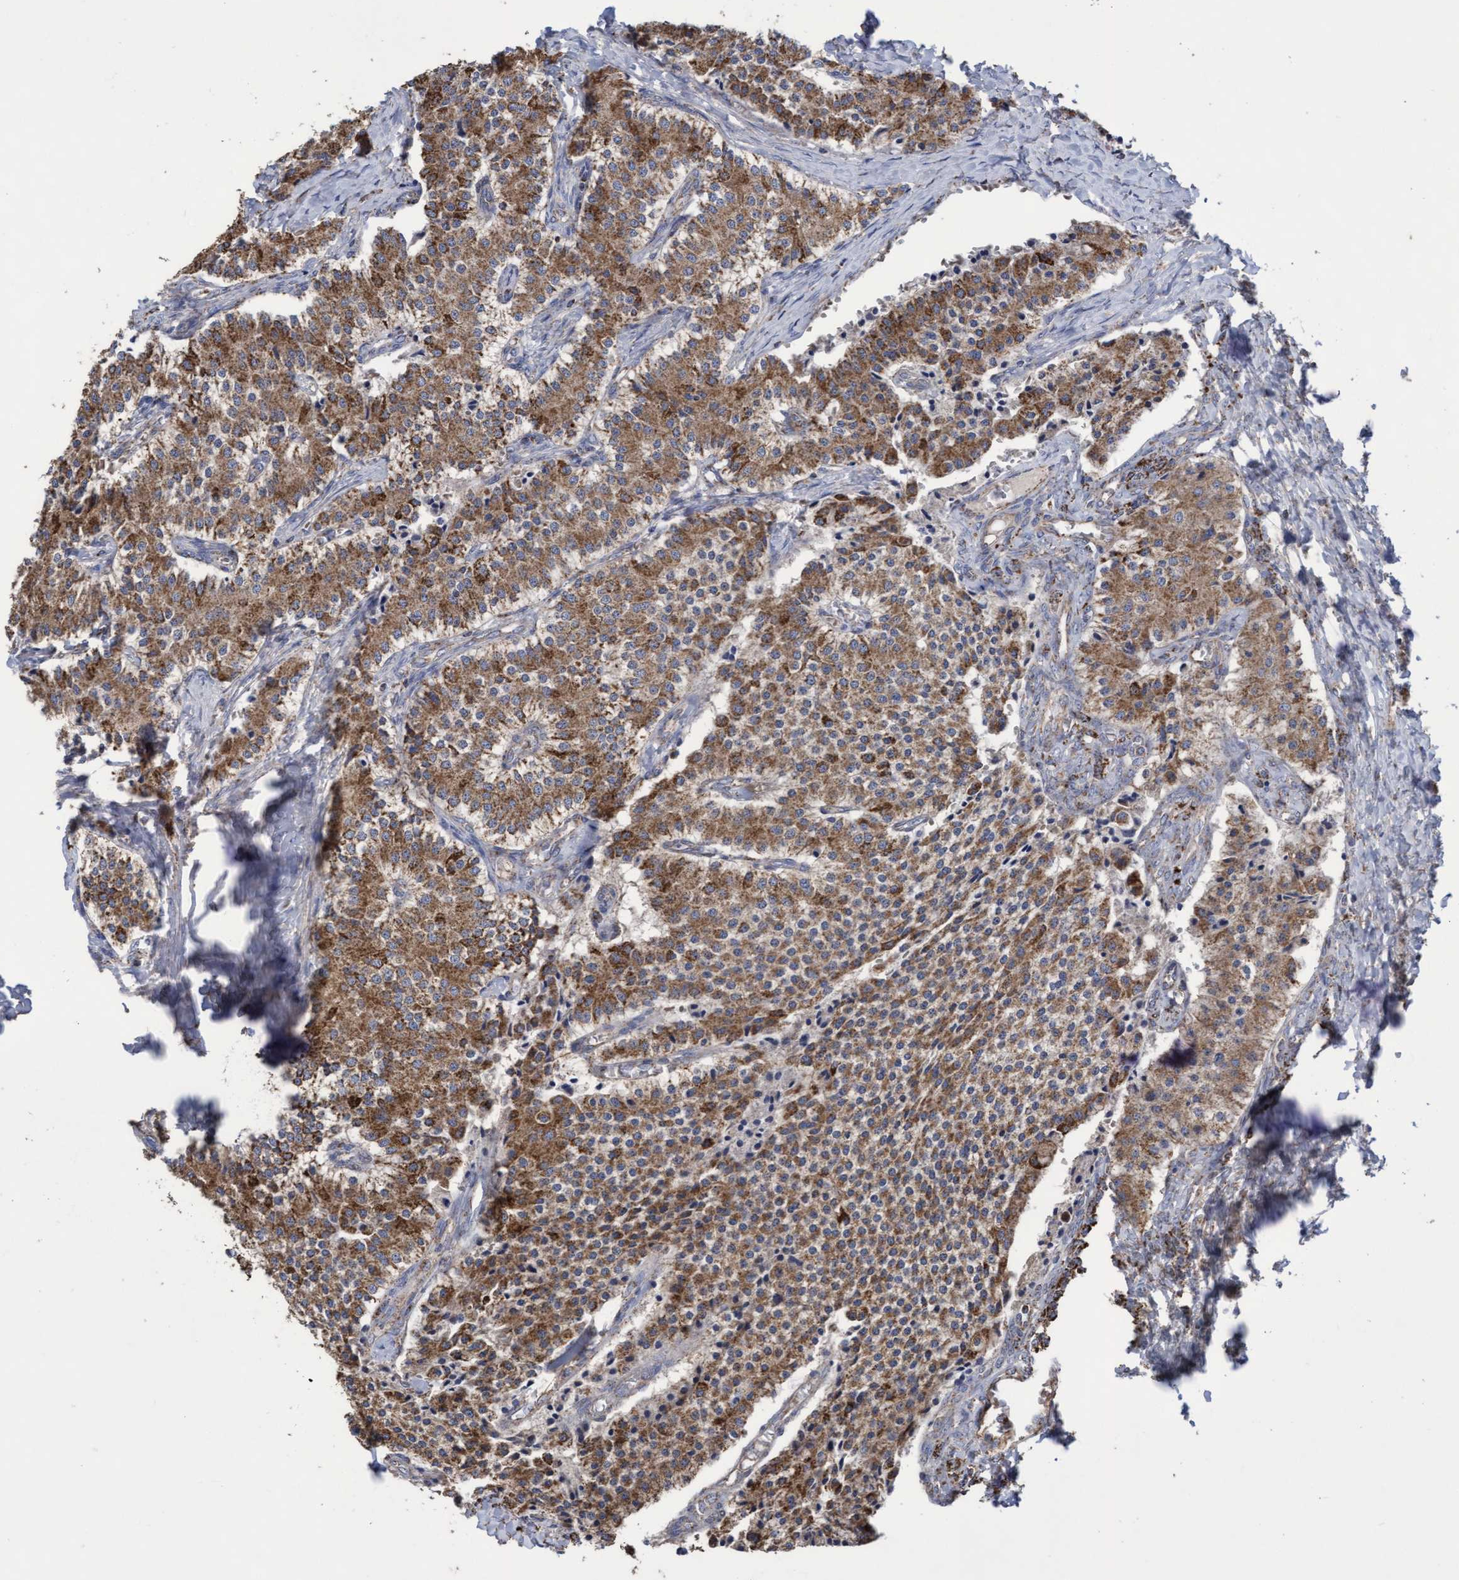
{"staining": {"intensity": "moderate", "quantity": ">75%", "location": "cytoplasmic/membranous"}, "tissue": "carcinoid", "cell_type": "Tumor cells", "image_type": "cancer", "snomed": [{"axis": "morphology", "description": "Carcinoid, malignant, NOS"}, {"axis": "topography", "description": "Colon"}], "caption": "A brown stain shows moderate cytoplasmic/membranous positivity of a protein in human malignant carcinoid tumor cells.", "gene": "COBL", "patient": {"sex": "female", "age": 52}}